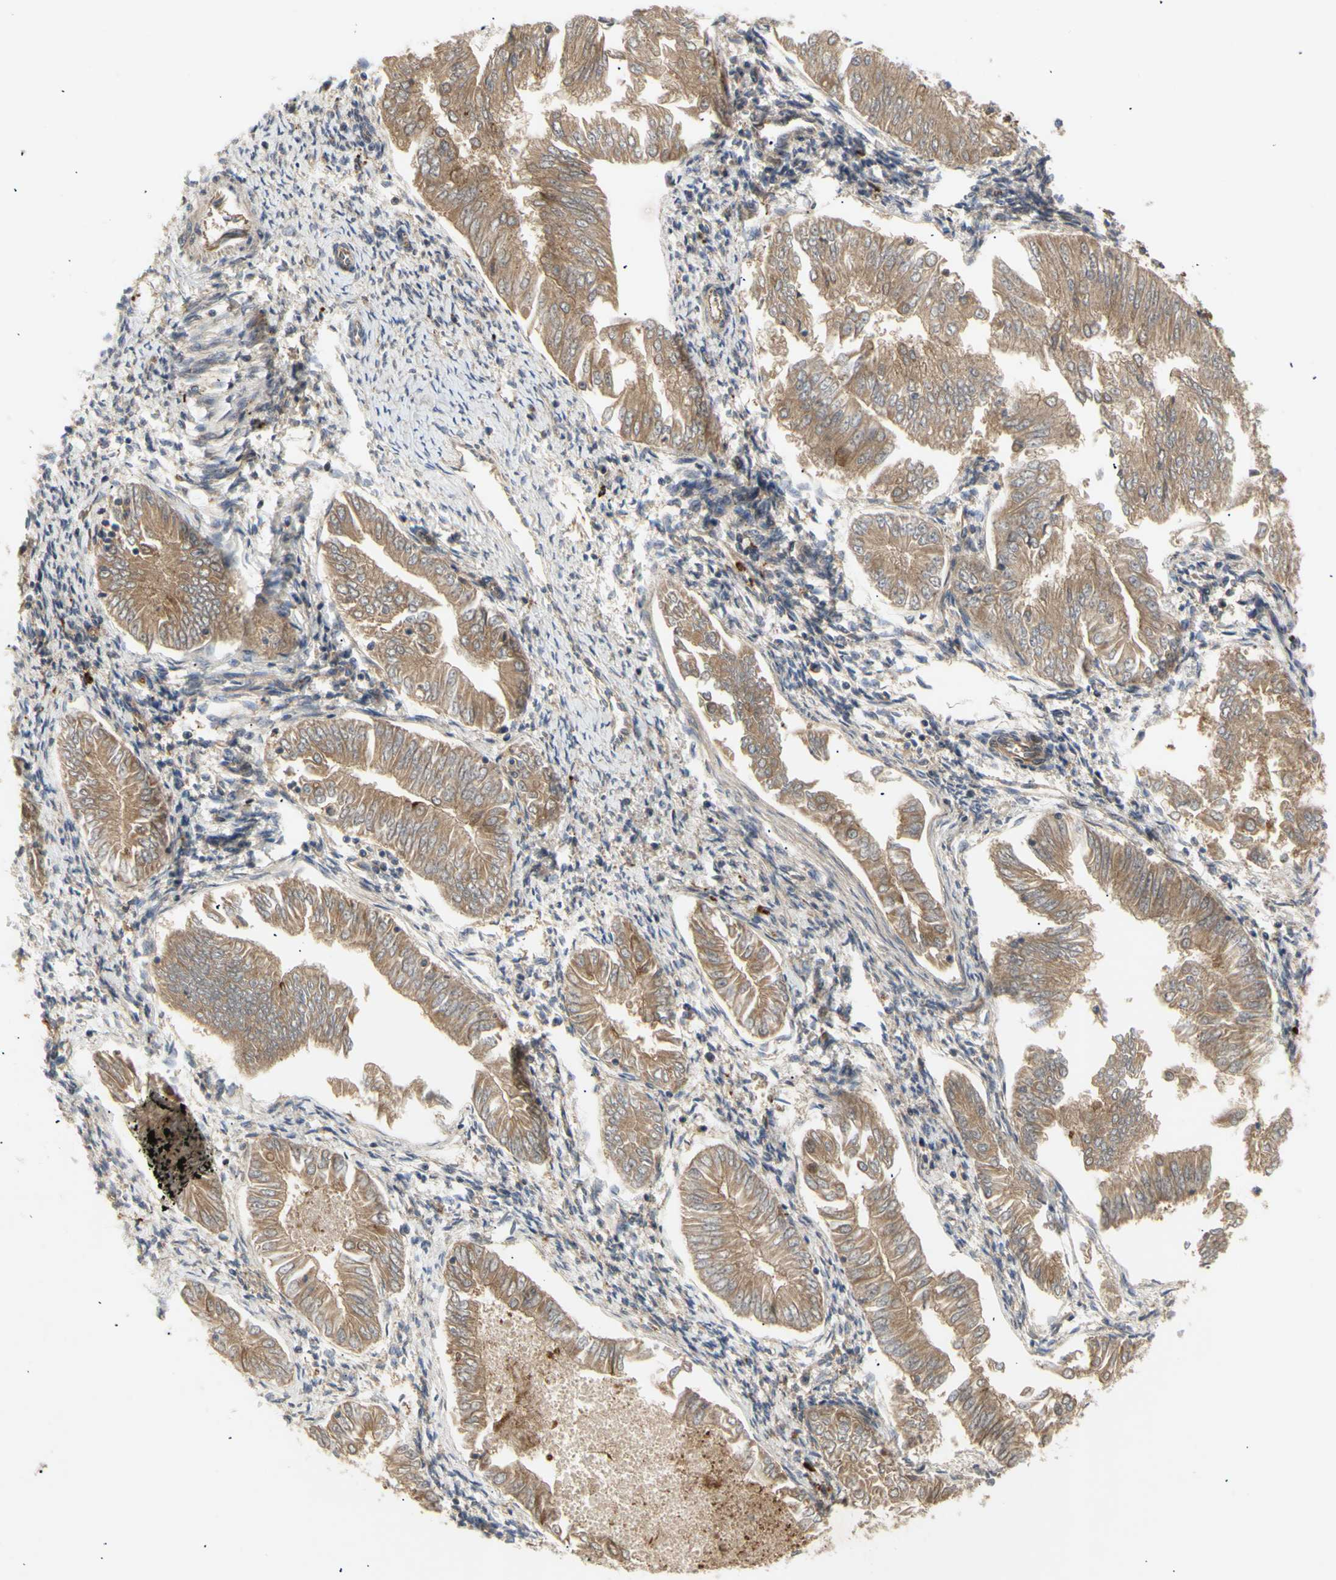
{"staining": {"intensity": "moderate", "quantity": ">75%", "location": "cytoplasmic/membranous"}, "tissue": "endometrial cancer", "cell_type": "Tumor cells", "image_type": "cancer", "snomed": [{"axis": "morphology", "description": "Adenocarcinoma, NOS"}, {"axis": "topography", "description": "Endometrium"}], "caption": "Immunohistochemical staining of endometrial adenocarcinoma exhibits medium levels of moderate cytoplasmic/membranous protein staining in approximately >75% of tumor cells.", "gene": "TUBG2", "patient": {"sex": "female", "age": 53}}